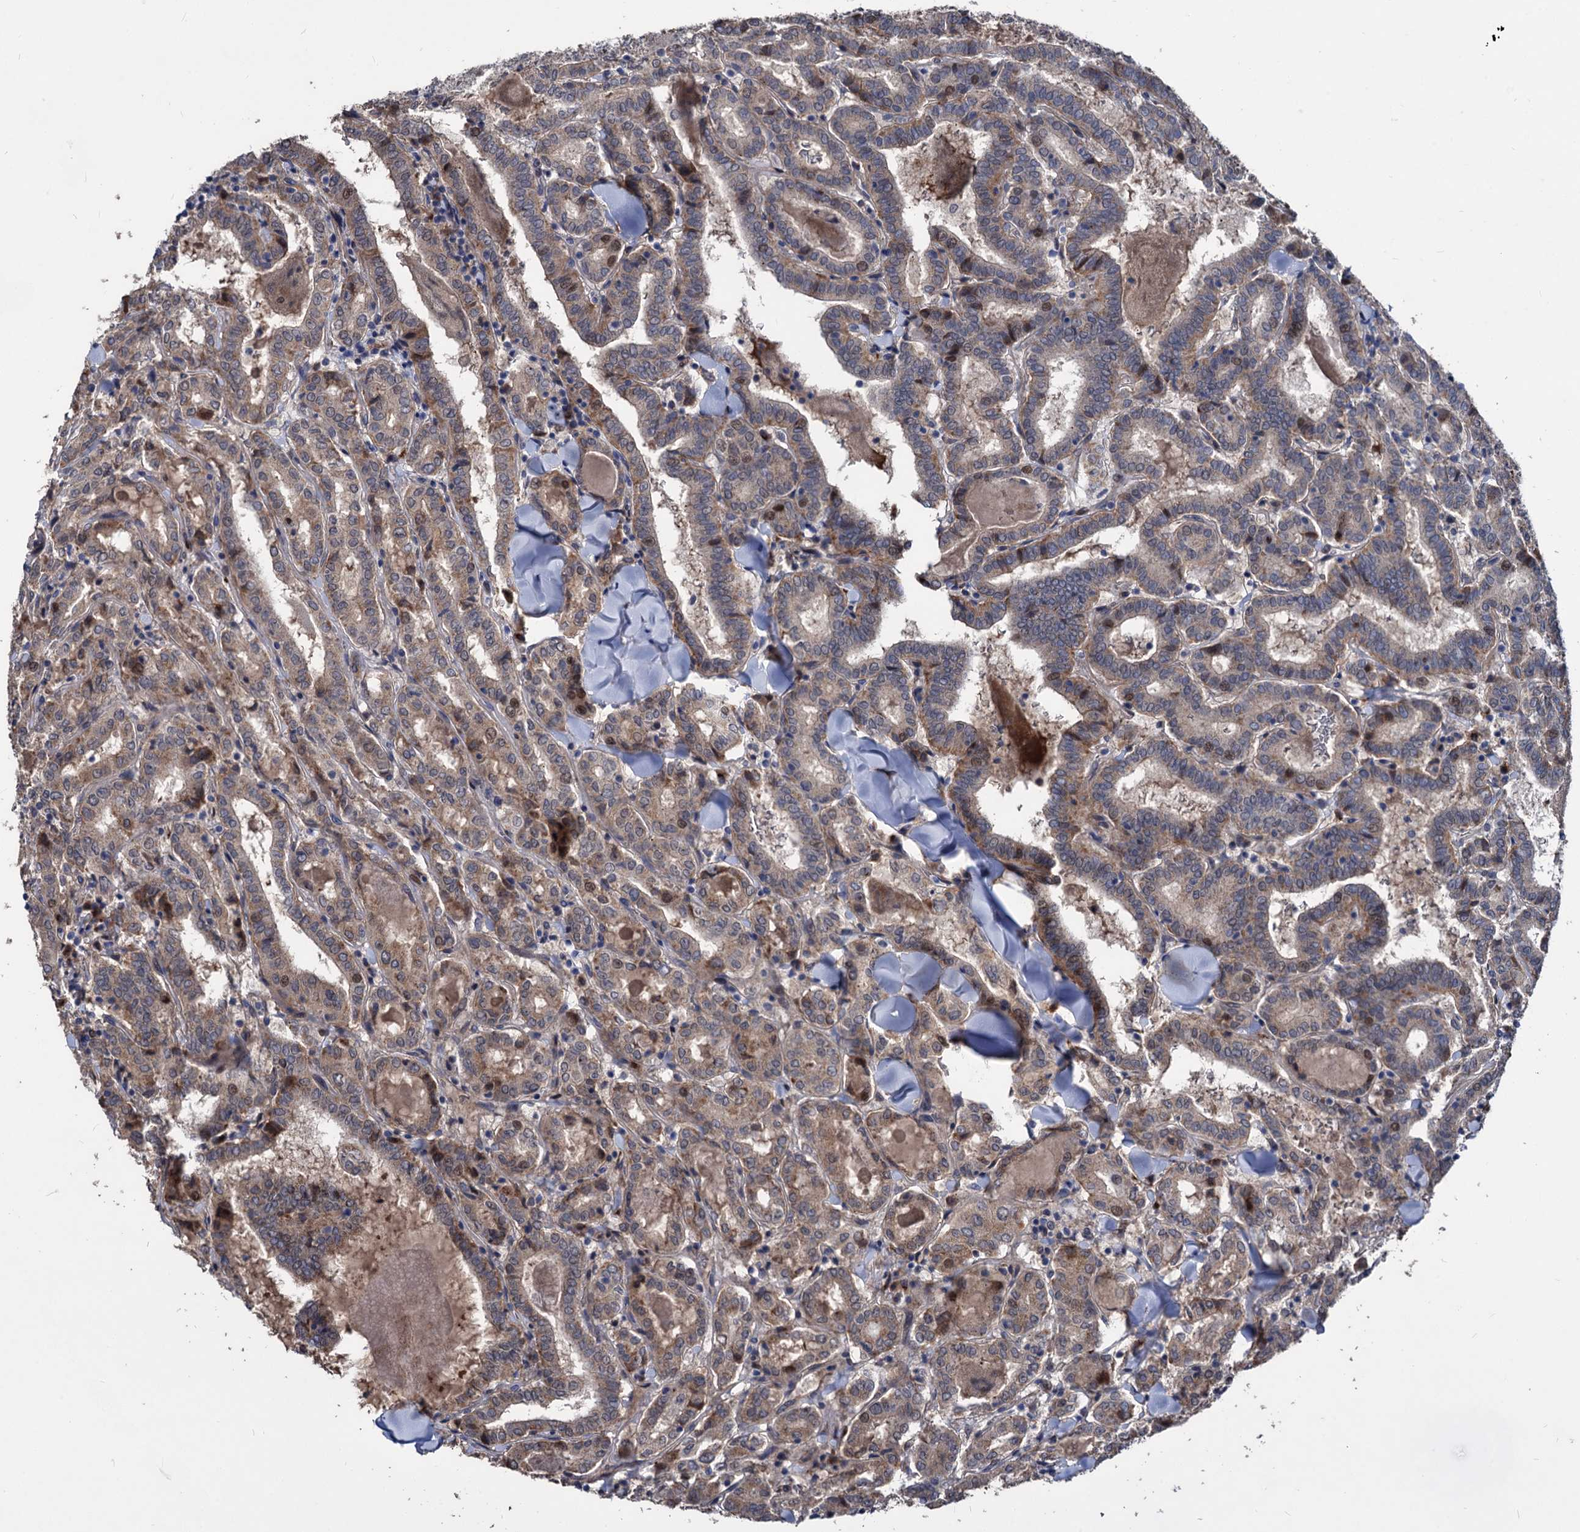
{"staining": {"intensity": "moderate", "quantity": "25%-75%", "location": "cytoplasmic/membranous"}, "tissue": "thyroid cancer", "cell_type": "Tumor cells", "image_type": "cancer", "snomed": [{"axis": "morphology", "description": "Papillary adenocarcinoma, NOS"}, {"axis": "topography", "description": "Thyroid gland"}], "caption": "Human thyroid cancer stained with a protein marker shows moderate staining in tumor cells.", "gene": "SMAGP", "patient": {"sex": "female", "age": 72}}